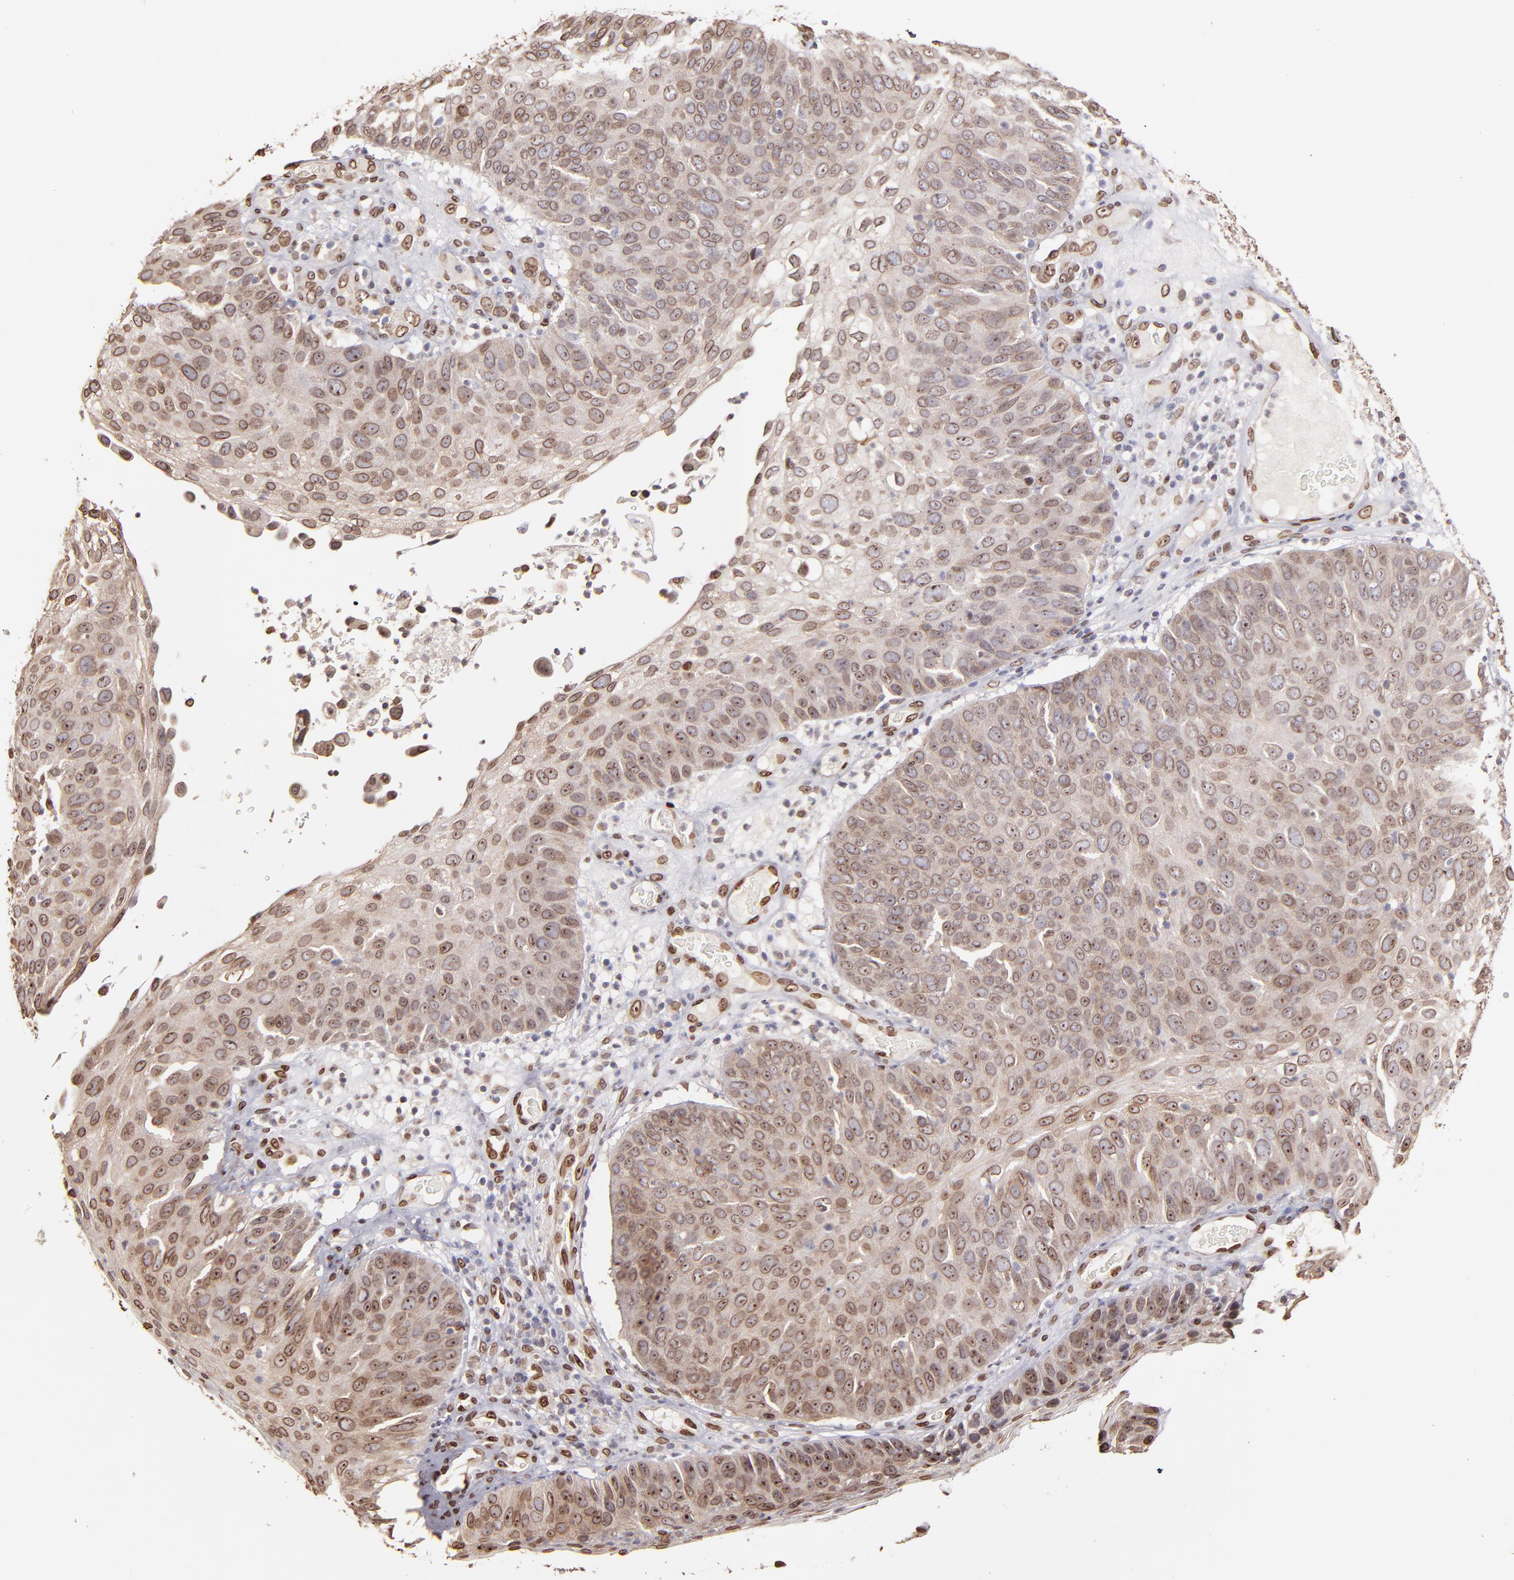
{"staining": {"intensity": "moderate", "quantity": ">75%", "location": "cytoplasmic/membranous,nuclear"}, "tissue": "skin cancer", "cell_type": "Tumor cells", "image_type": "cancer", "snomed": [{"axis": "morphology", "description": "Squamous cell carcinoma, NOS"}, {"axis": "topography", "description": "Skin"}], "caption": "Protein staining of squamous cell carcinoma (skin) tissue displays moderate cytoplasmic/membranous and nuclear expression in approximately >75% of tumor cells.", "gene": "PUM3", "patient": {"sex": "male", "age": 87}}